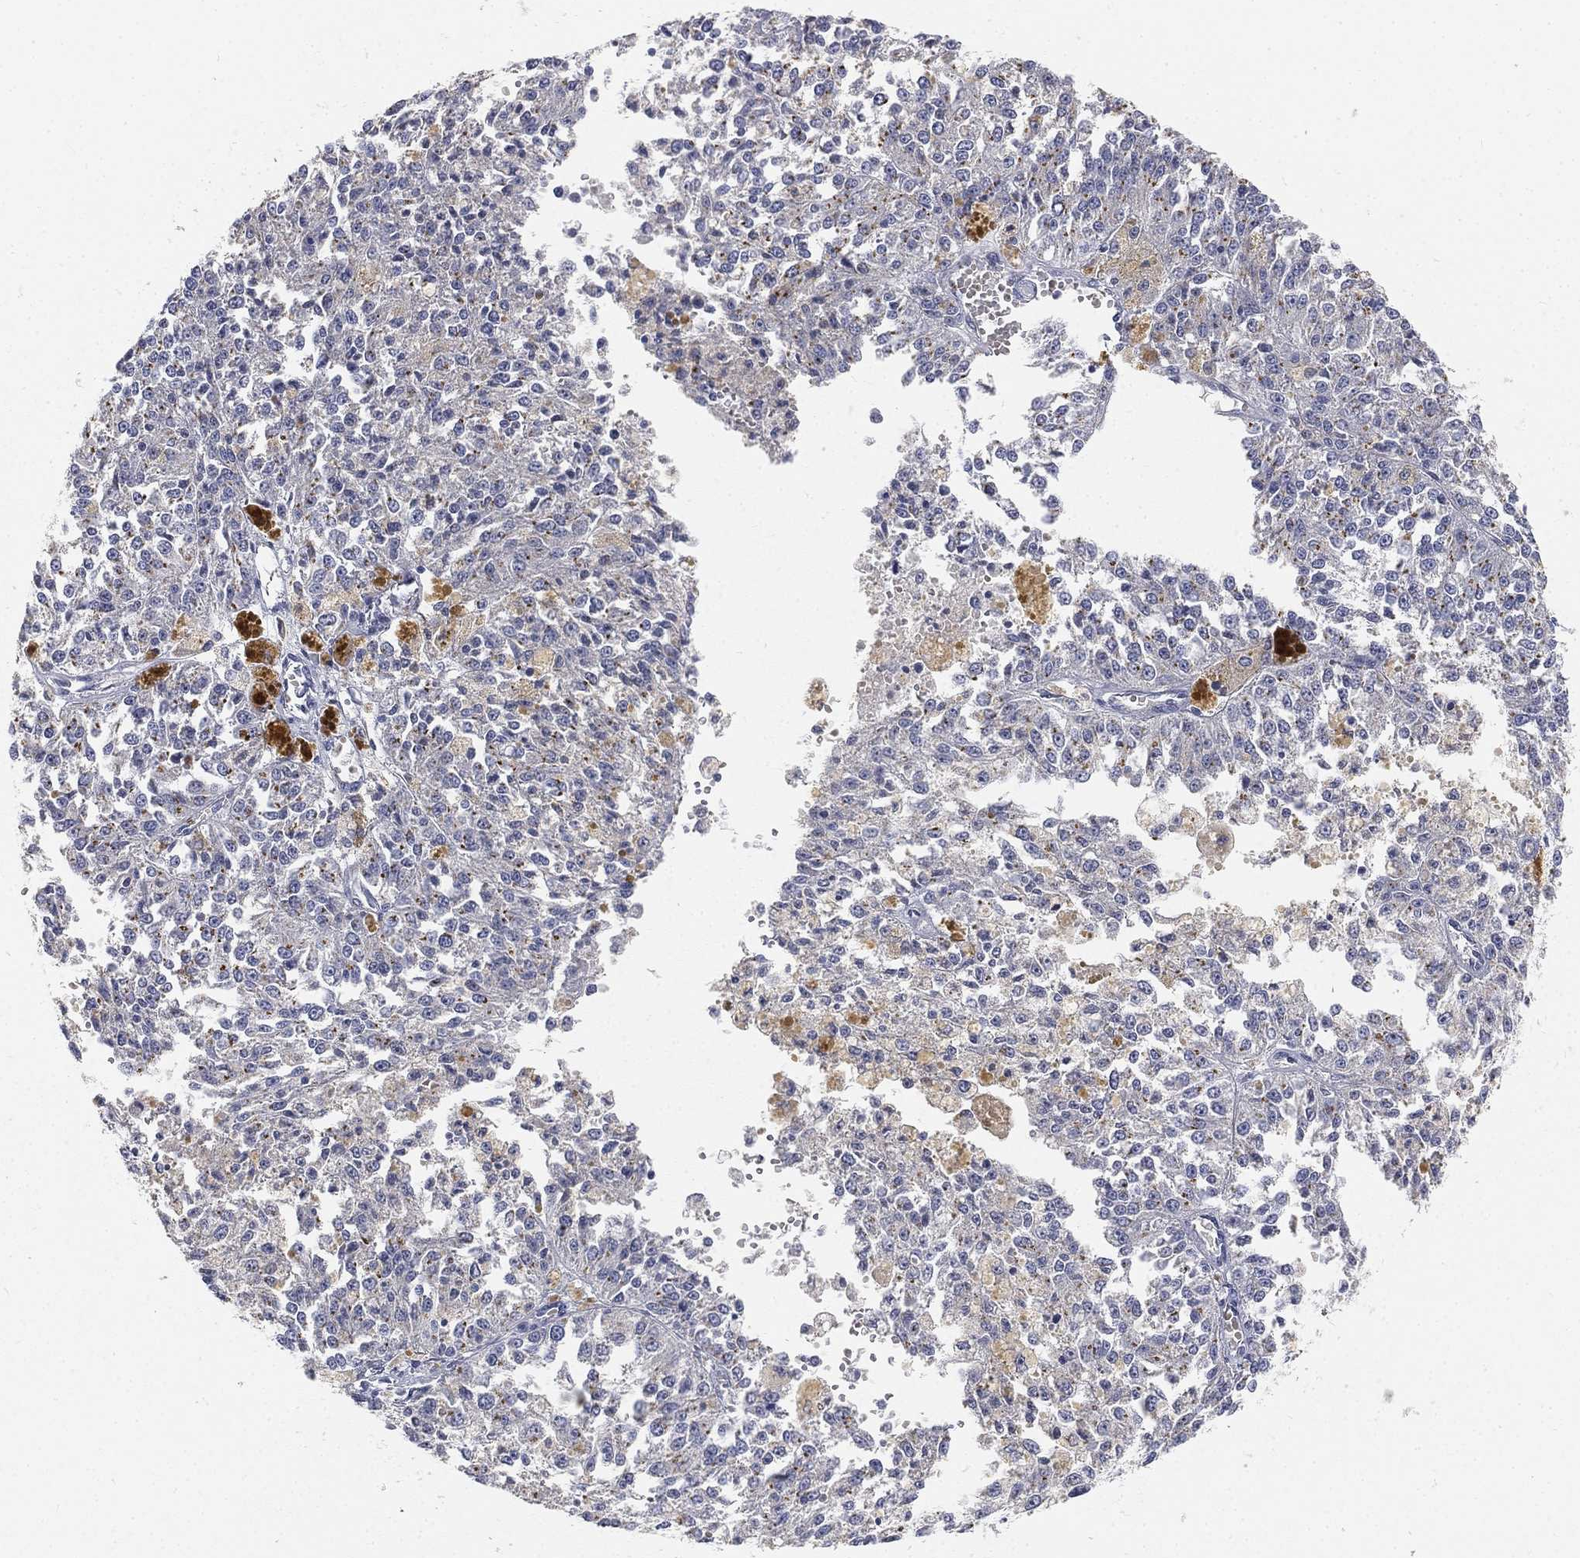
{"staining": {"intensity": "moderate", "quantity": "25%-75%", "location": "cytoplasmic/membranous"}, "tissue": "melanoma", "cell_type": "Tumor cells", "image_type": "cancer", "snomed": [{"axis": "morphology", "description": "Malignant melanoma, Metastatic site"}, {"axis": "topography", "description": "Lymph node"}], "caption": "Melanoma stained with a protein marker exhibits moderate staining in tumor cells.", "gene": "TMEM25", "patient": {"sex": "female", "age": 64}}